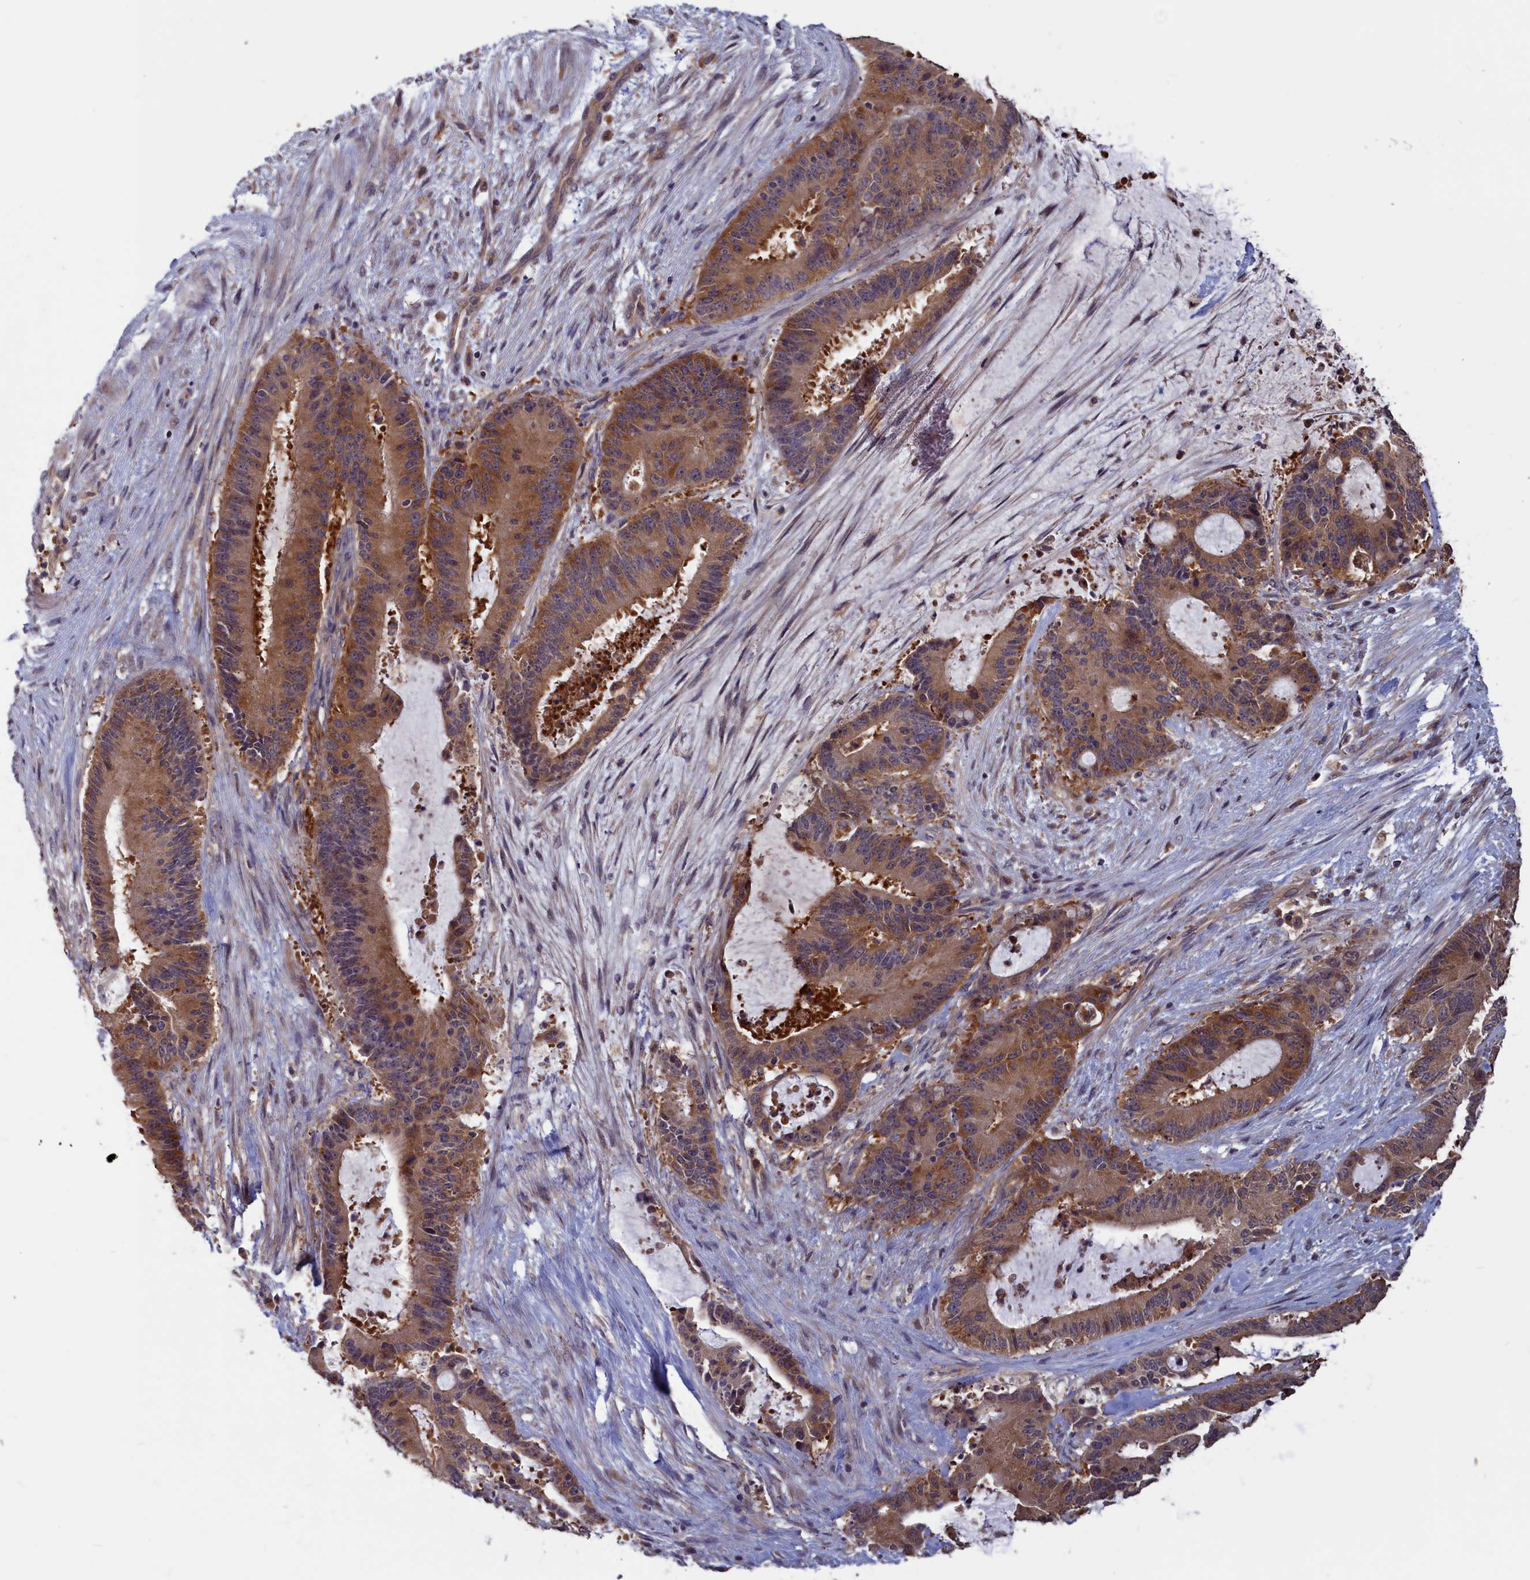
{"staining": {"intensity": "moderate", "quantity": ">75%", "location": "cytoplasmic/membranous"}, "tissue": "liver cancer", "cell_type": "Tumor cells", "image_type": "cancer", "snomed": [{"axis": "morphology", "description": "Normal tissue, NOS"}, {"axis": "morphology", "description": "Cholangiocarcinoma"}, {"axis": "topography", "description": "Liver"}, {"axis": "topography", "description": "Peripheral nerve tissue"}], "caption": "Immunohistochemistry (DAB (3,3'-diaminobenzidine)) staining of liver cancer (cholangiocarcinoma) demonstrates moderate cytoplasmic/membranous protein expression in about >75% of tumor cells. (IHC, brightfield microscopy, high magnification).", "gene": "CACTIN", "patient": {"sex": "female", "age": 73}}